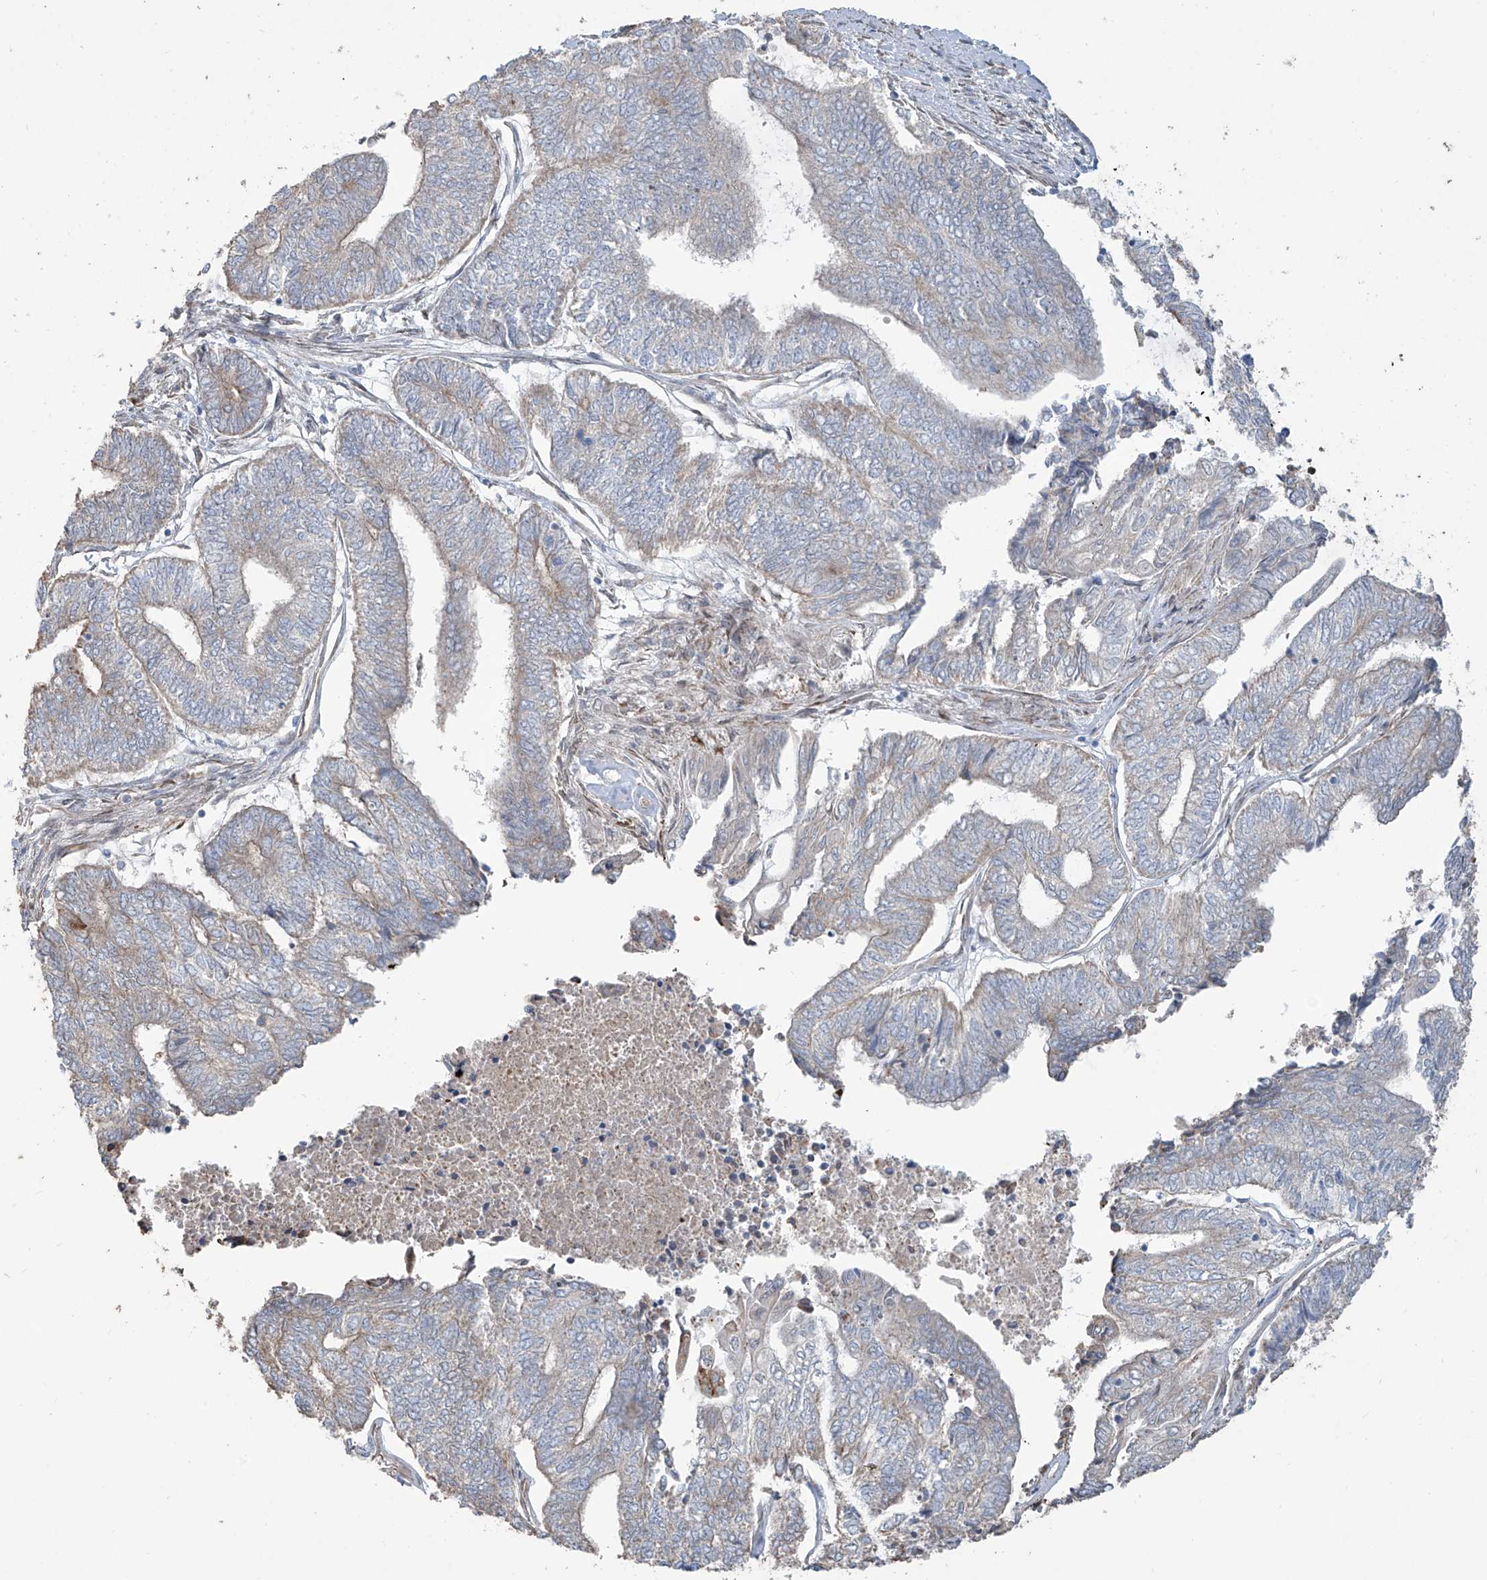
{"staining": {"intensity": "weak", "quantity": "<25%", "location": "cytoplasmic/membranous"}, "tissue": "endometrial cancer", "cell_type": "Tumor cells", "image_type": "cancer", "snomed": [{"axis": "morphology", "description": "Adenocarcinoma, NOS"}, {"axis": "topography", "description": "Uterus"}, {"axis": "topography", "description": "Endometrium"}], "caption": "IHC histopathology image of human adenocarcinoma (endometrial) stained for a protein (brown), which exhibits no expression in tumor cells.", "gene": "ABTB1", "patient": {"sex": "female", "age": 70}}